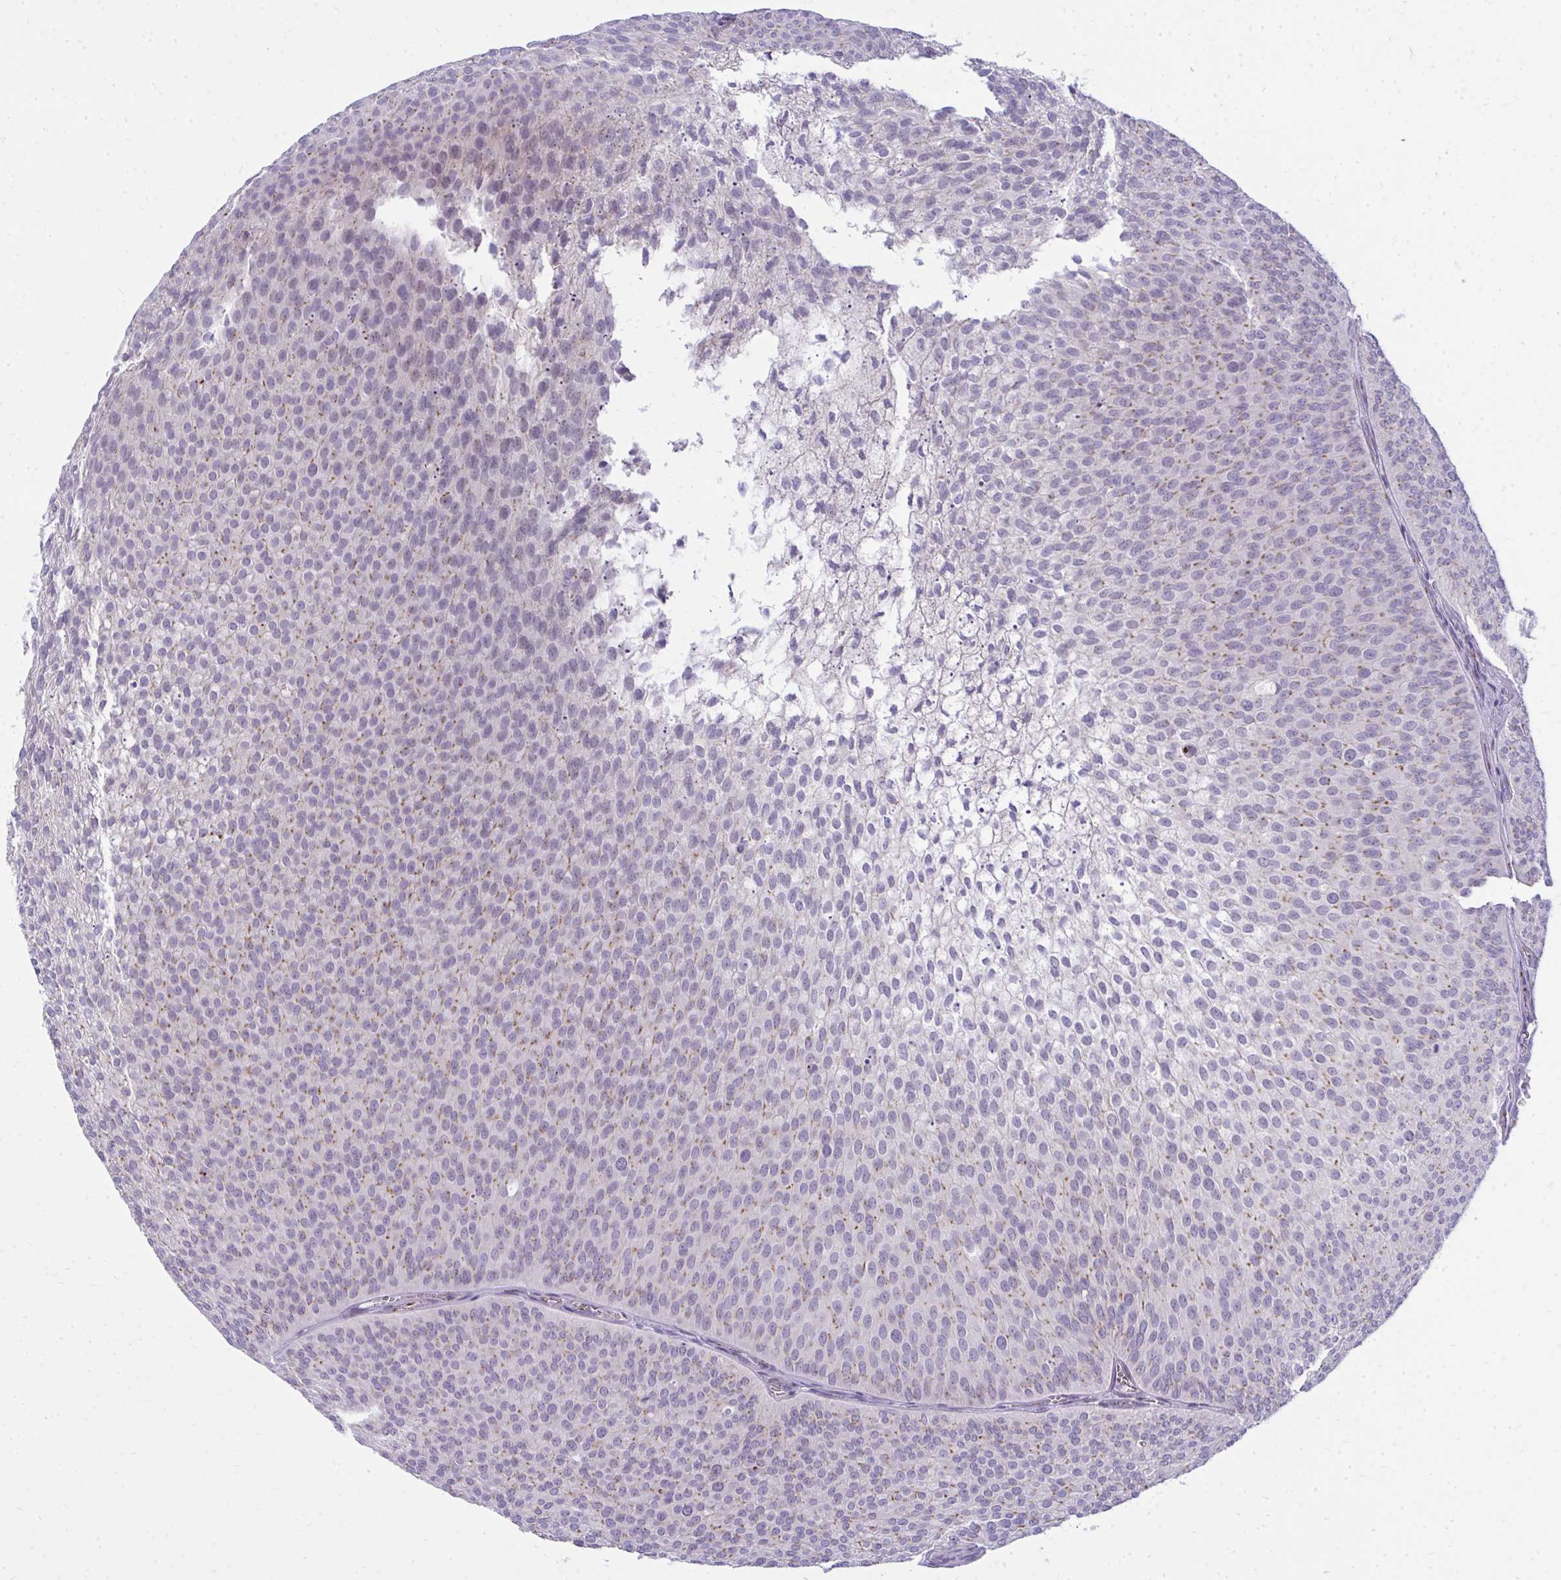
{"staining": {"intensity": "weak", "quantity": "25%-75%", "location": "cytoplasmic/membranous"}, "tissue": "urothelial cancer", "cell_type": "Tumor cells", "image_type": "cancer", "snomed": [{"axis": "morphology", "description": "Urothelial carcinoma, Low grade"}, {"axis": "topography", "description": "Urinary bladder"}], "caption": "Human urothelial cancer stained for a protein (brown) exhibits weak cytoplasmic/membranous positive positivity in about 25%-75% of tumor cells.", "gene": "DTX4", "patient": {"sex": "male", "age": 91}}